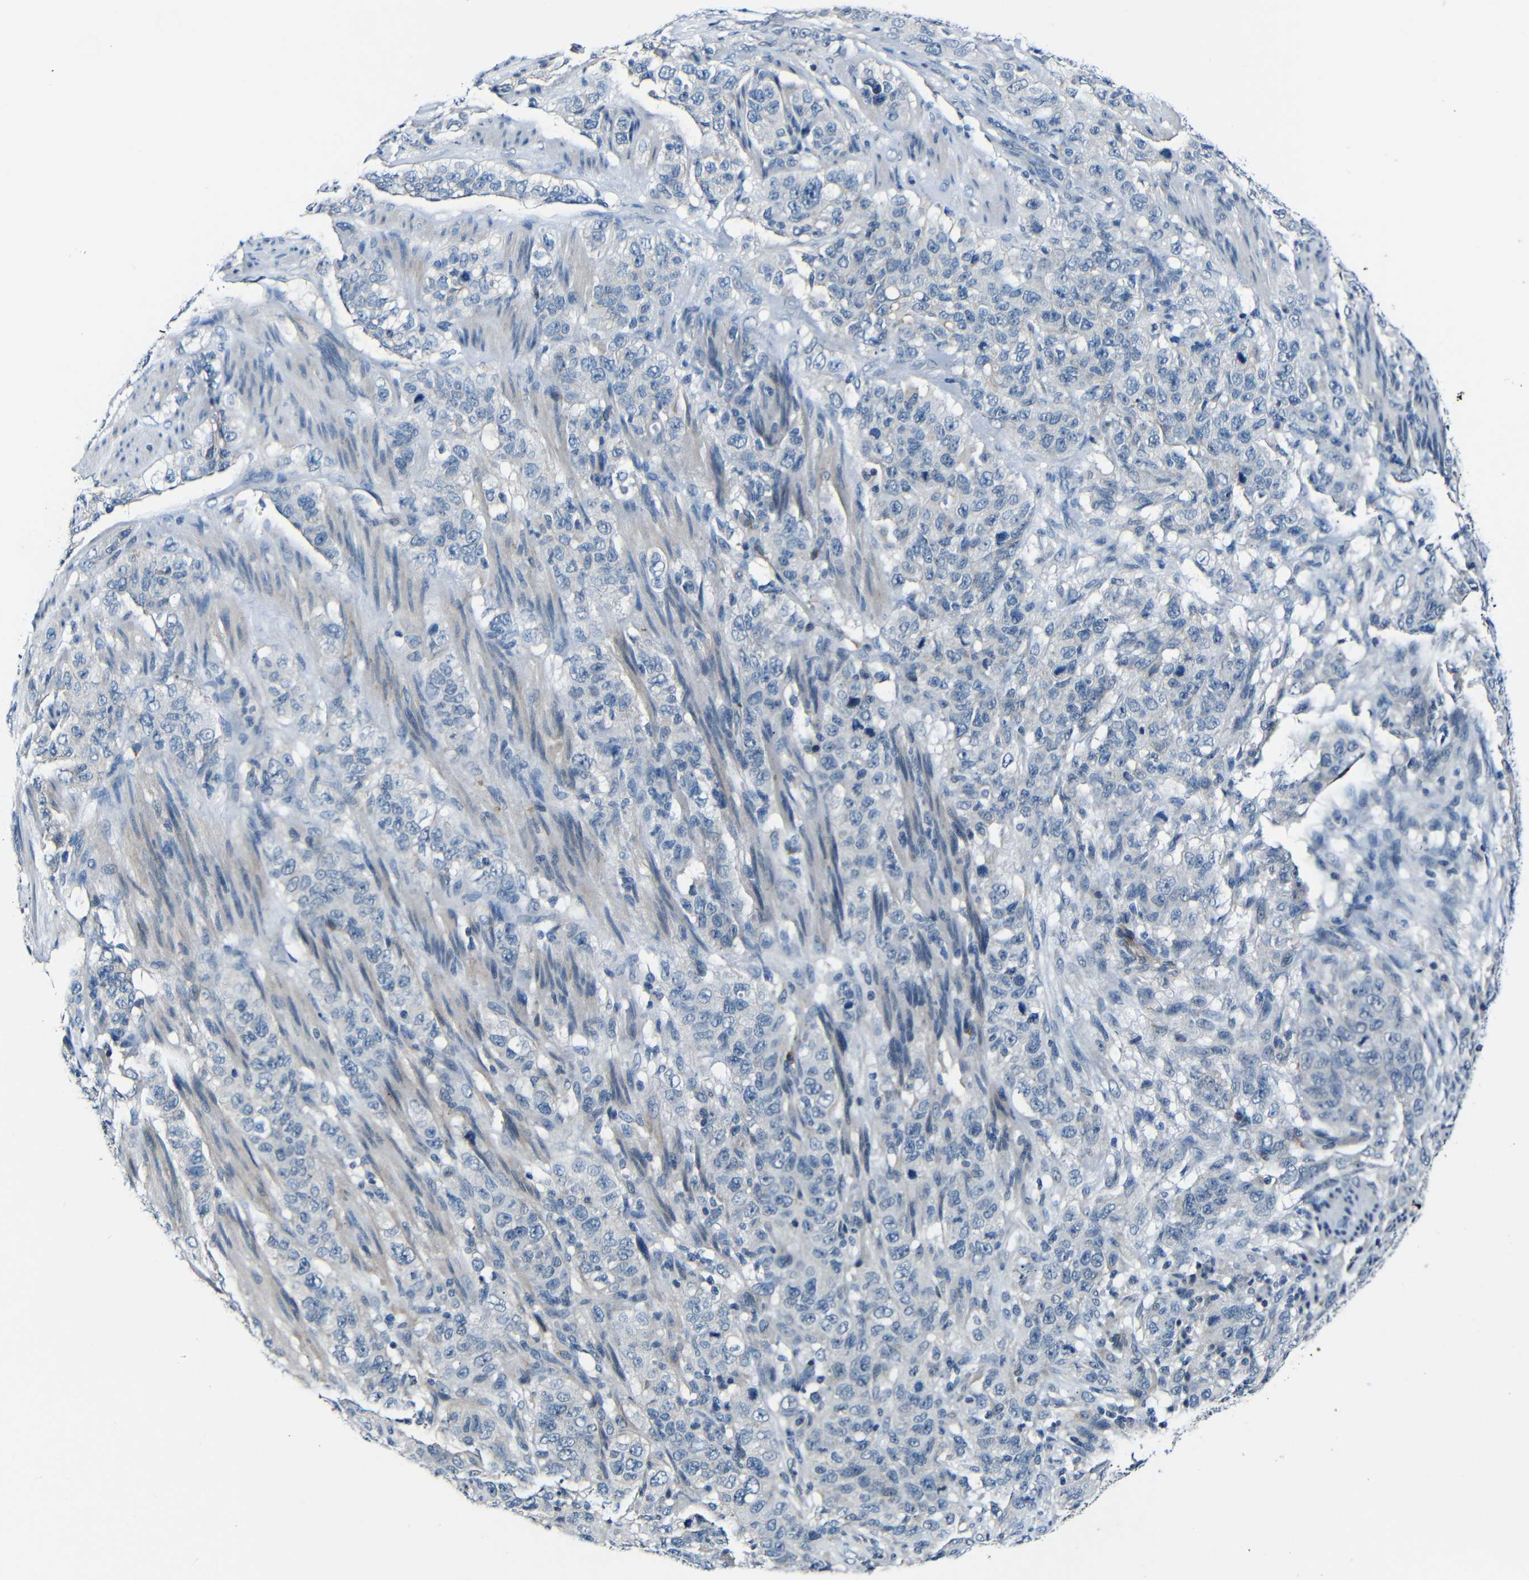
{"staining": {"intensity": "negative", "quantity": "none", "location": "none"}, "tissue": "stomach cancer", "cell_type": "Tumor cells", "image_type": "cancer", "snomed": [{"axis": "morphology", "description": "Adenocarcinoma, NOS"}, {"axis": "topography", "description": "Stomach"}], "caption": "Immunohistochemistry (IHC) of human adenocarcinoma (stomach) shows no positivity in tumor cells.", "gene": "ANK3", "patient": {"sex": "male", "age": 48}}